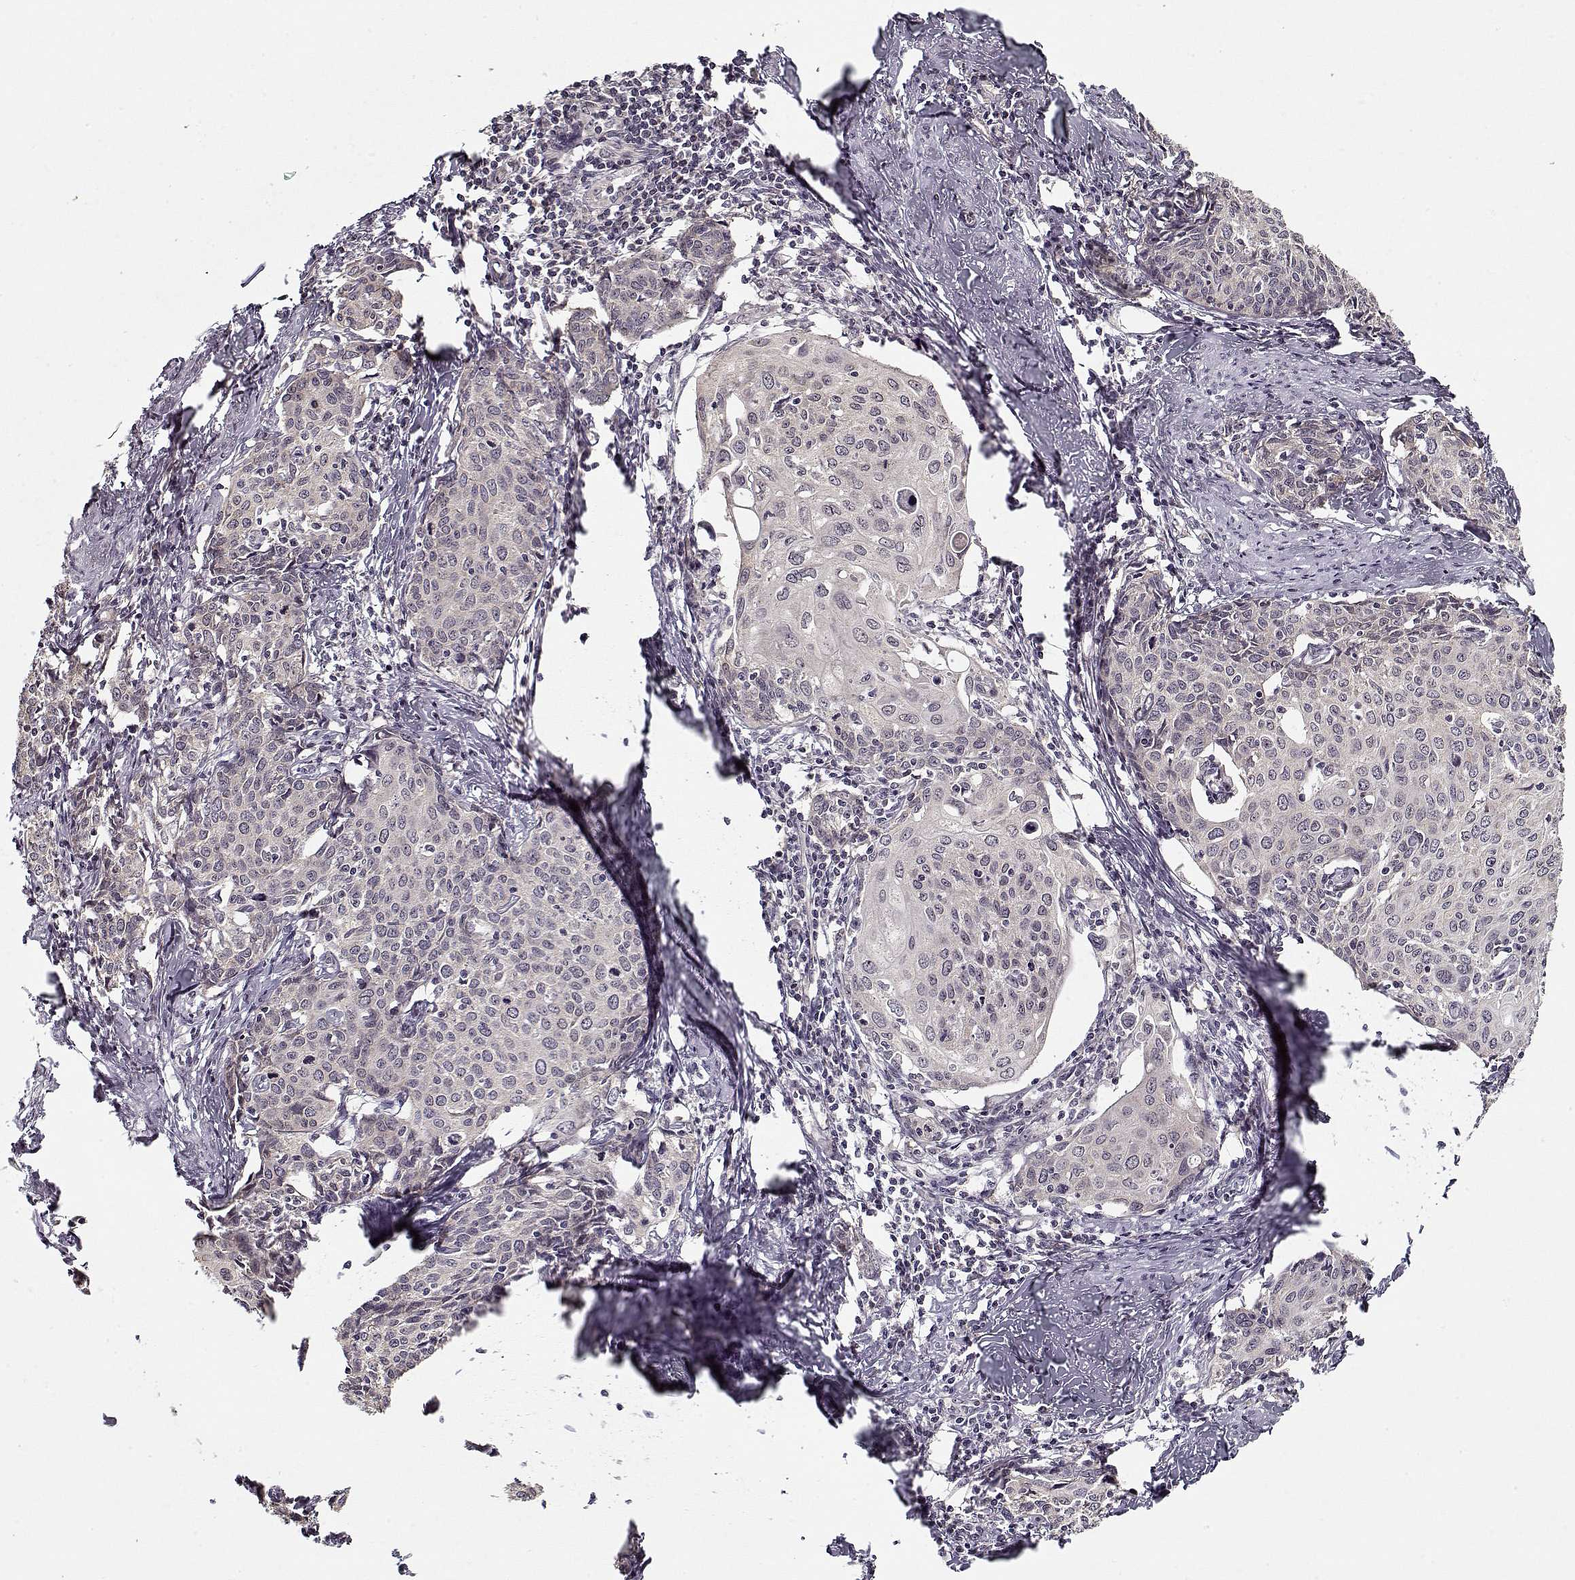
{"staining": {"intensity": "negative", "quantity": "none", "location": "none"}, "tissue": "cervical cancer", "cell_type": "Tumor cells", "image_type": "cancer", "snomed": [{"axis": "morphology", "description": "Squamous cell carcinoma, NOS"}, {"axis": "topography", "description": "Cervix"}], "caption": "DAB (3,3'-diaminobenzidine) immunohistochemical staining of human cervical cancer (squamous cell carcinoma) demonstrates no significant staining in tumor cells. The staining is performed using DAB (3,3'-diaminobenzidine) brown chromogen with nuclei counter-stained in using hematoxylin.", "gene": "TESPA1", "patient": {"sex": "female", "age": 62}}